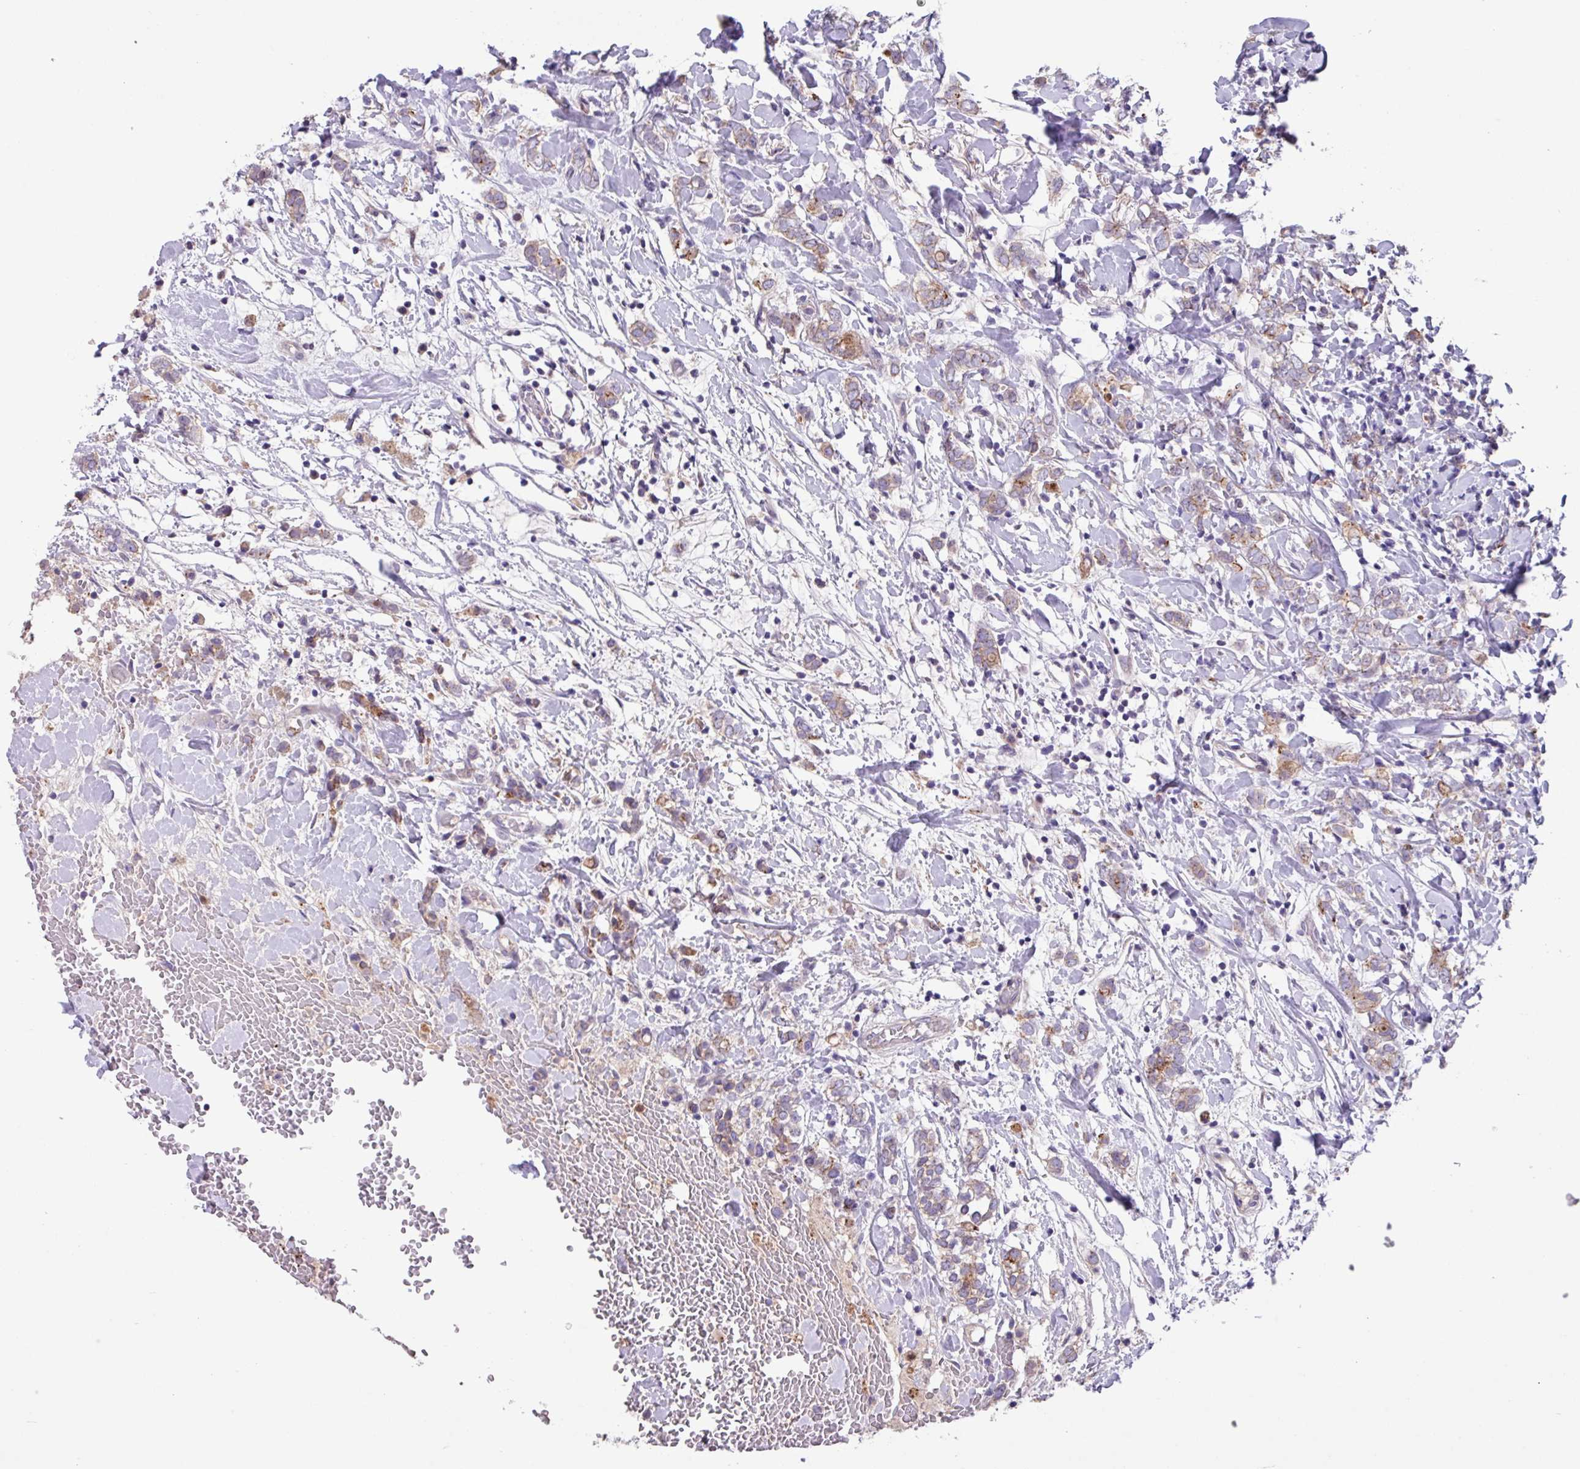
{"staining": {"intensity": "weak", "quantity": "<25%", "location": "cytoplasmic/membranous"}, "tissue": "breast cancer", "cell_type": "Tumor cells", "image_type": "cancer", "snomed": [{"axis": "morphology", "description": "Normal tissue, NOS"}, {"axis": "morphology", "description": "Lobular carcinoma"}, {"axis": "topography", "description": "Breast"}], "caption": "Photomicrograph shows no protein expression in tumor cells of breast cancer (lobular carcinoma) tissue.", "gene": "IQCJ", "patient": {"sex": "female", "age": 47}}